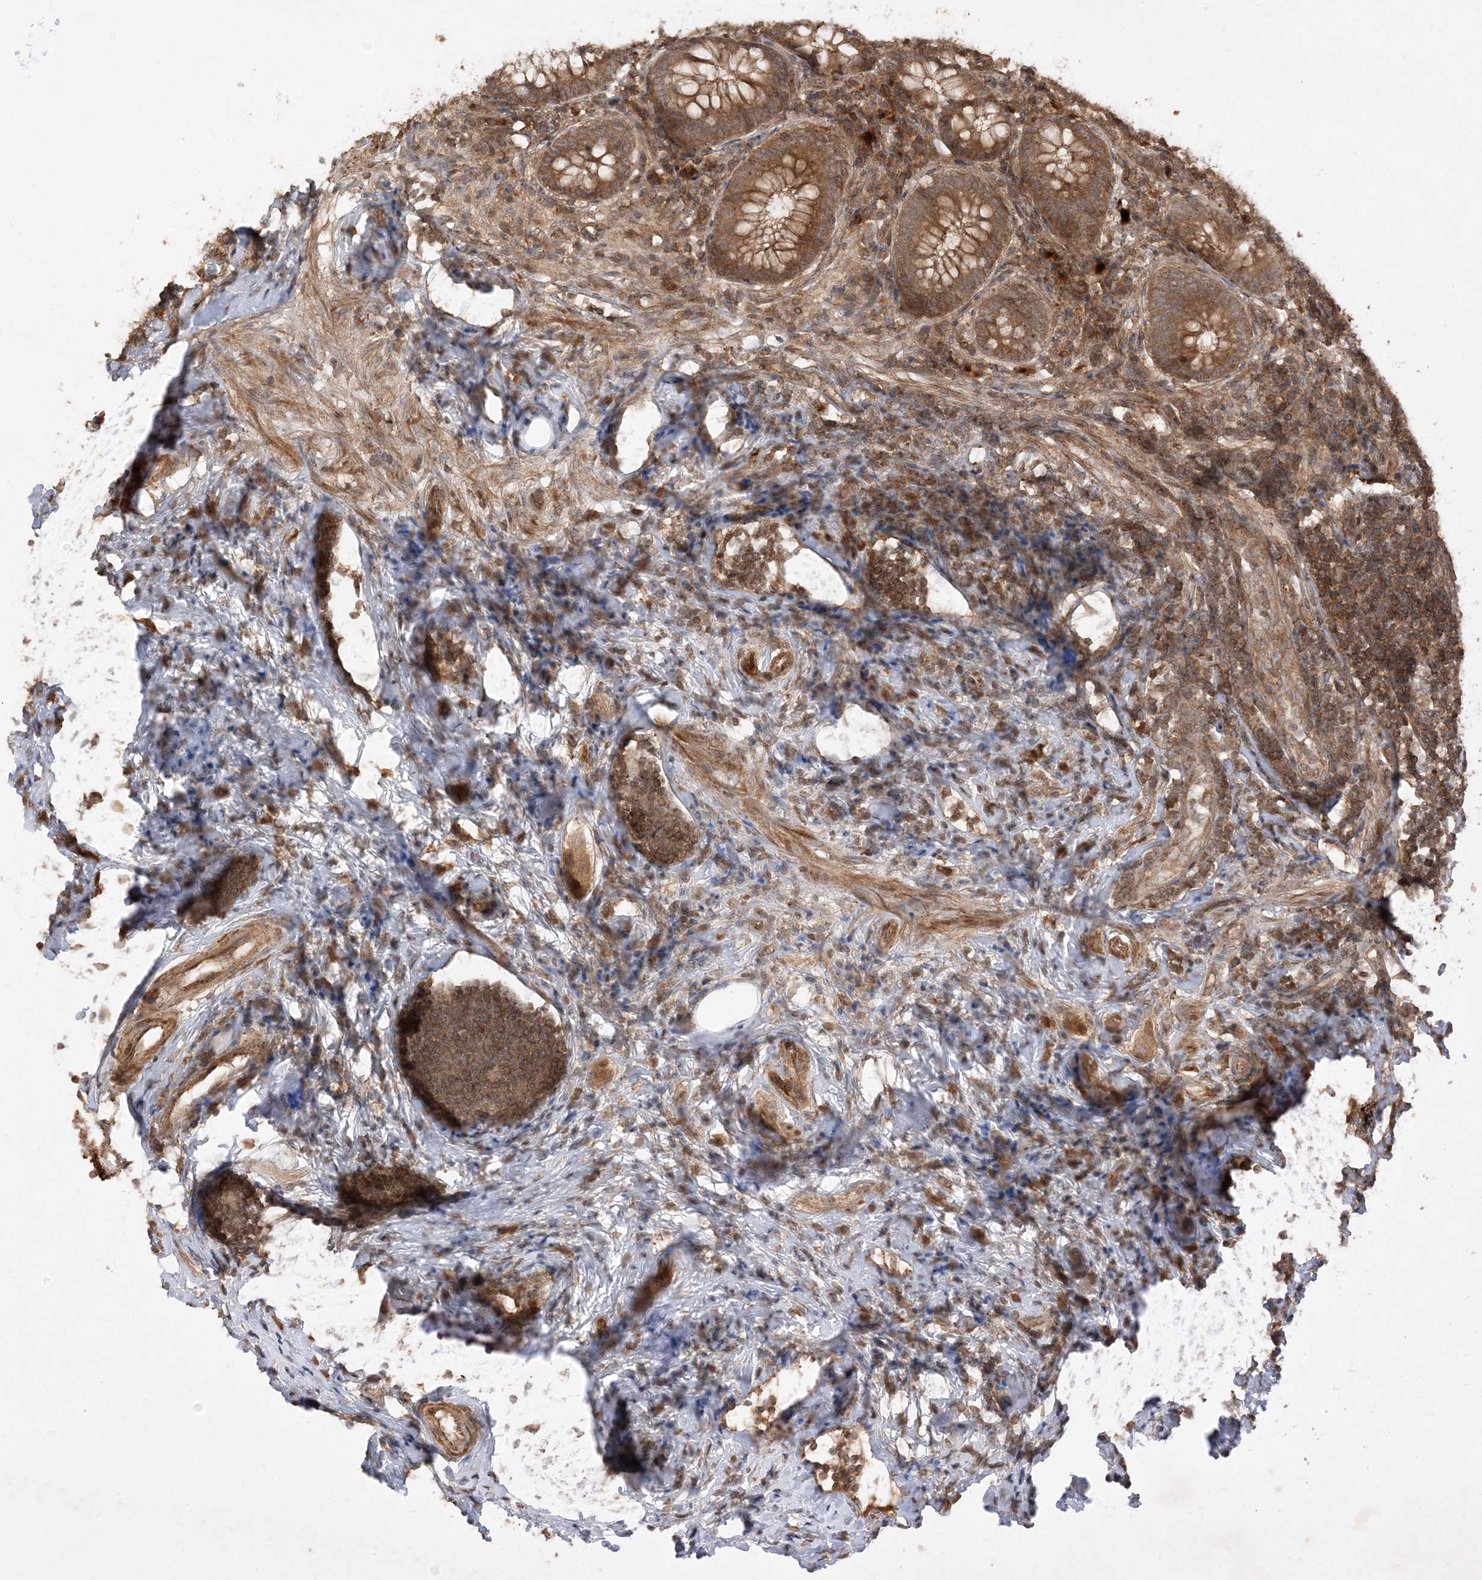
{"staining": {"intensity": "moderate", "quantity": ">75%", "location": "cytoplasmic/membranous"}, "tissue": "appendix", "cell_type": "Glandular cells", "image_type": "normal", "snomed": [{"axis": "morphology", "description": "Normal tissue, NOS"}, {"axis": "topography", "description": "Appendix"}], "caption": "An immunohistochemistry micrograph of benign tissue is shown. Protein staining in brown highlights moderate cytoplasmic/membranous positivity in appendix within glandular cells.", "gene": "XRN1", "patient": {"sex": "female", "age": 54}}